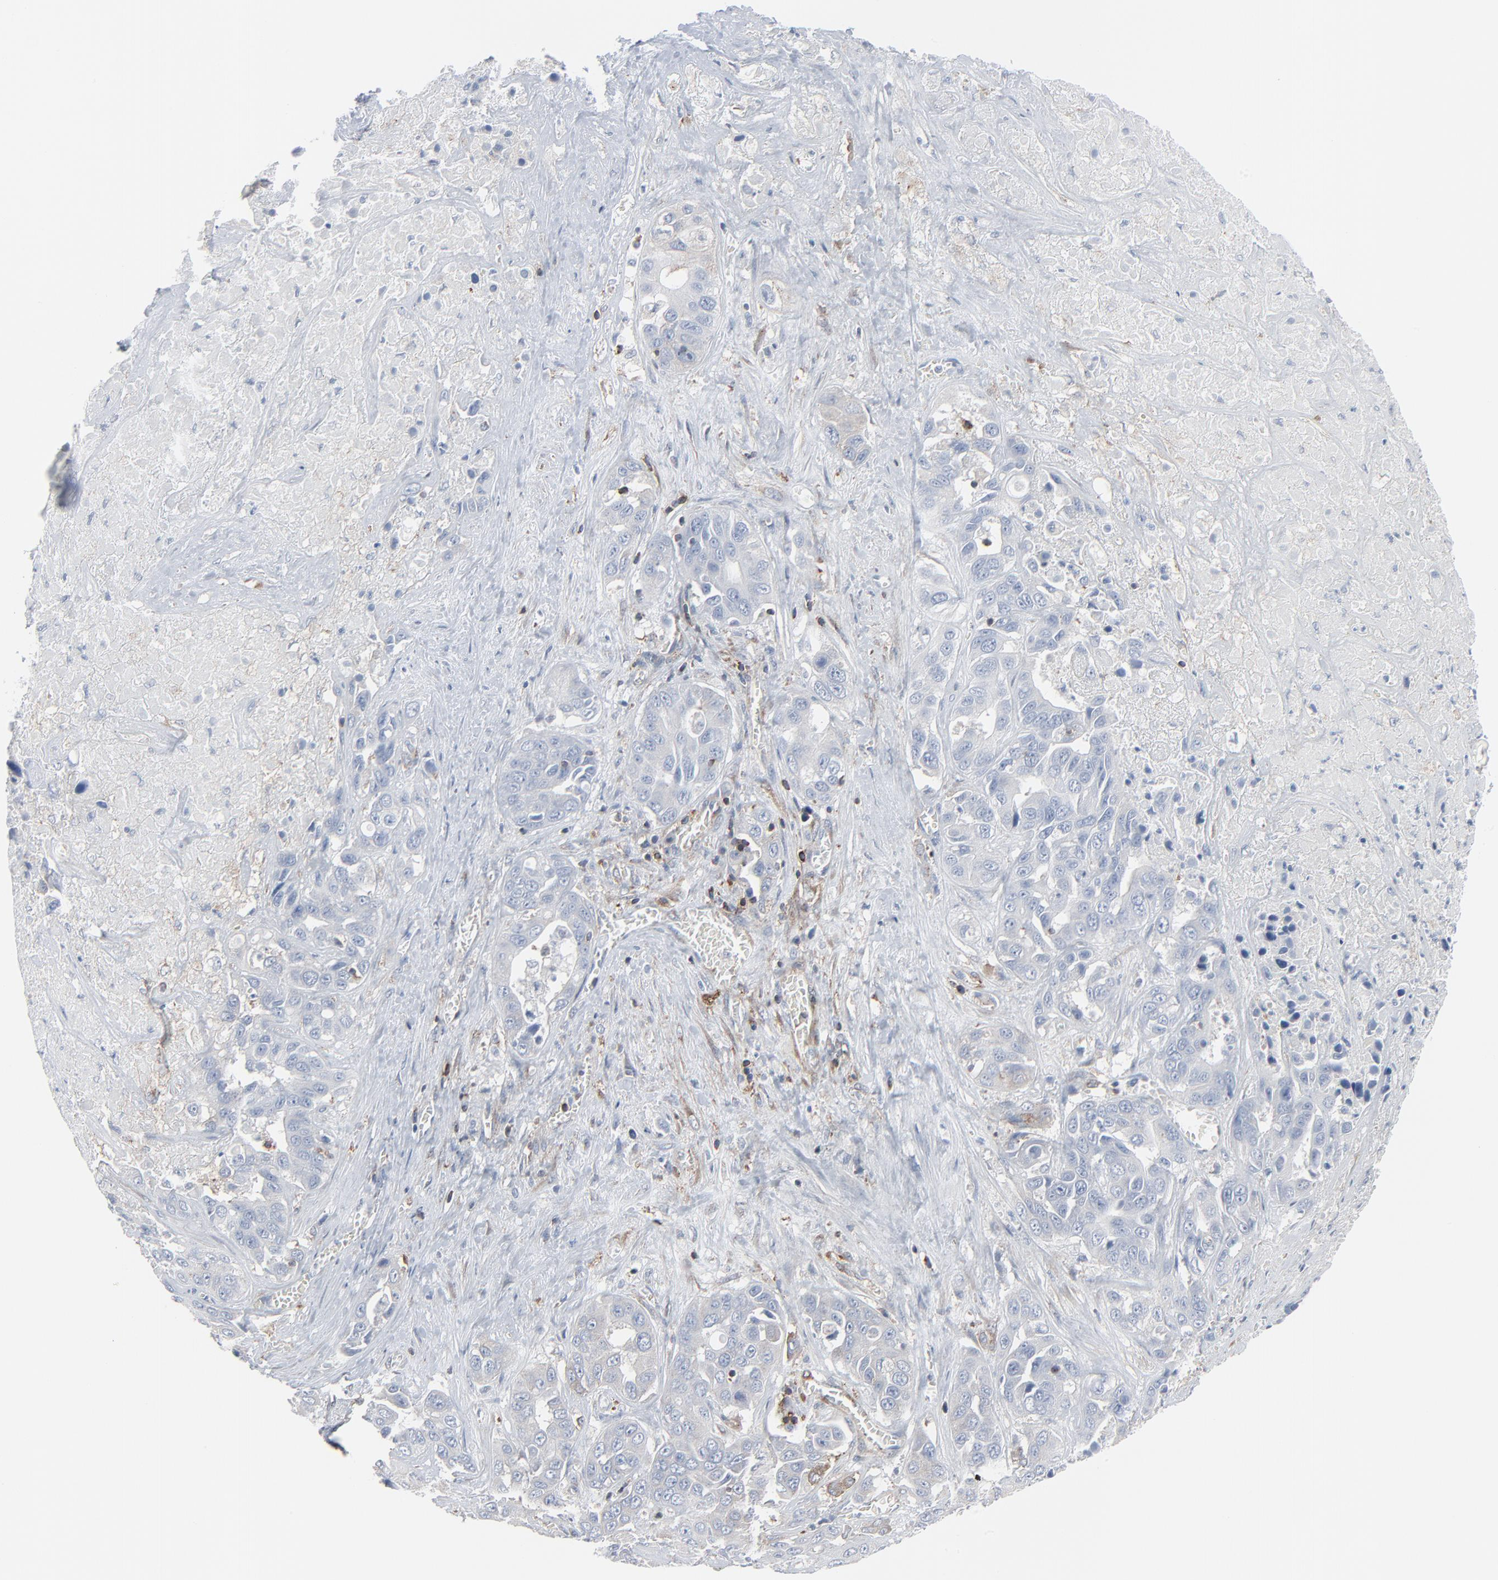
{"staining": {"intensity": "negative", "quantity": "none", "location": "none"}, "tissue": "liver cancer", "cell_type": "Tumor cells", "image_type": "cancer", "snomed": [{"axis": "morphology", "description": "Cholangiocarcinoma"}, {"axis": "topography", "description": "Liver"}], "caption": "Tumor cells show no significant staining in cholangiocarcinoma (liver).", "gene": "OPTN", "patient": {"sex": "female", "age": 52}}